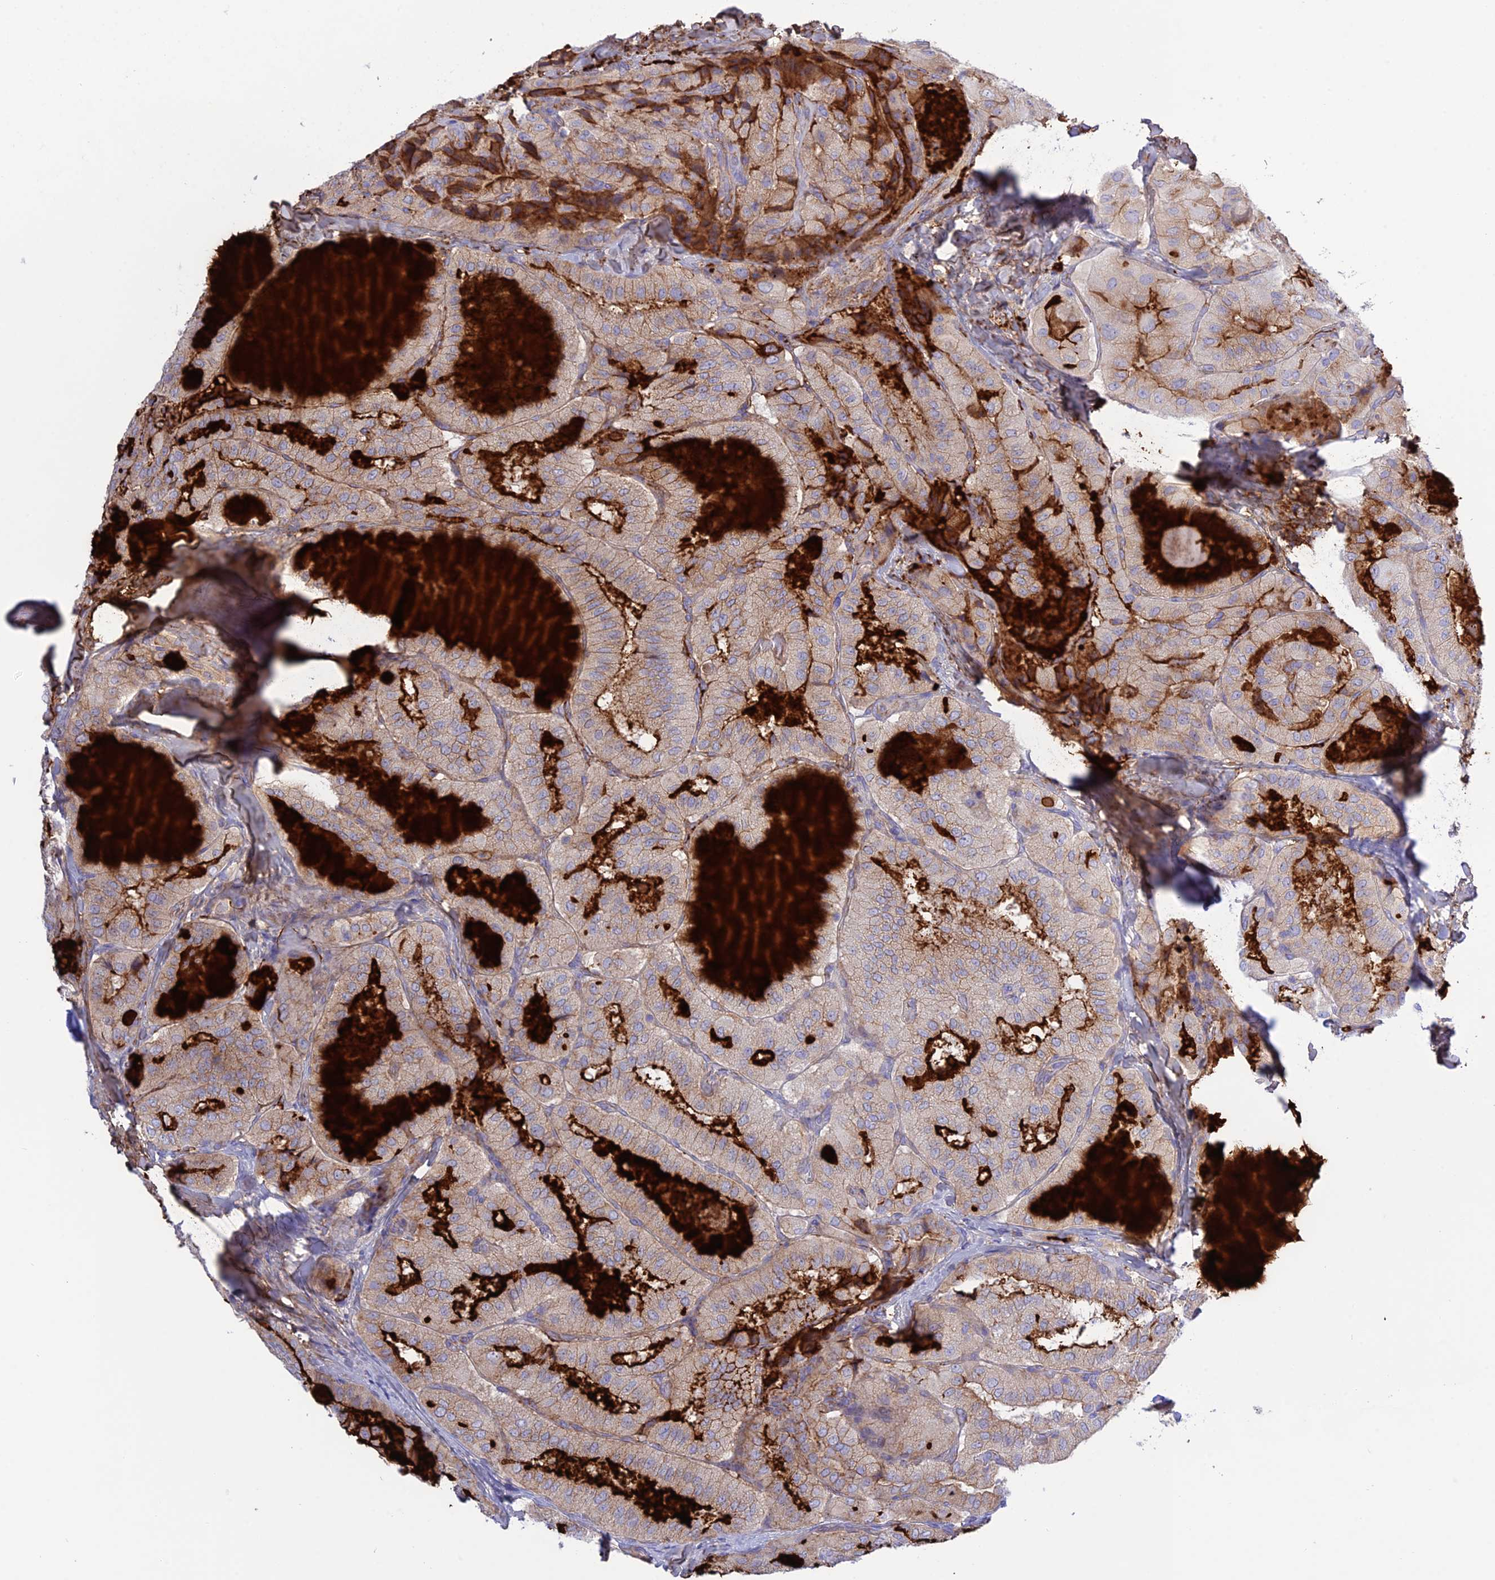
{"staining": {"intensity": "strong", "quantity": "<25%", "location": "cytoplasmic/membranous"}, "tissue": "thyroid cancer", "cell_type": "Tumor cells", "image_type": "cancer", "snomed": [{"axis": "morphology", "description": "Normal tissue, NOS"}, {"axis": "morphology", "description": "Papillary adenocarcinoma, NOS"}, {"axis": "topography", "description": "Thyroid gland"}], "caption": "Immunohistochemistry histopathology image of neoplastic tissue: papillary adenocarcinoma (thyroid) stained using immunohistochemistry displays medium levels of strong protein expression localized specifically in the cytoplasmic/membranous of tumor cells, appearing as a cytoplasmic/membranous brown color.", "gene": "CHSY3", "patient": {"sex": "female", "age": 59}}